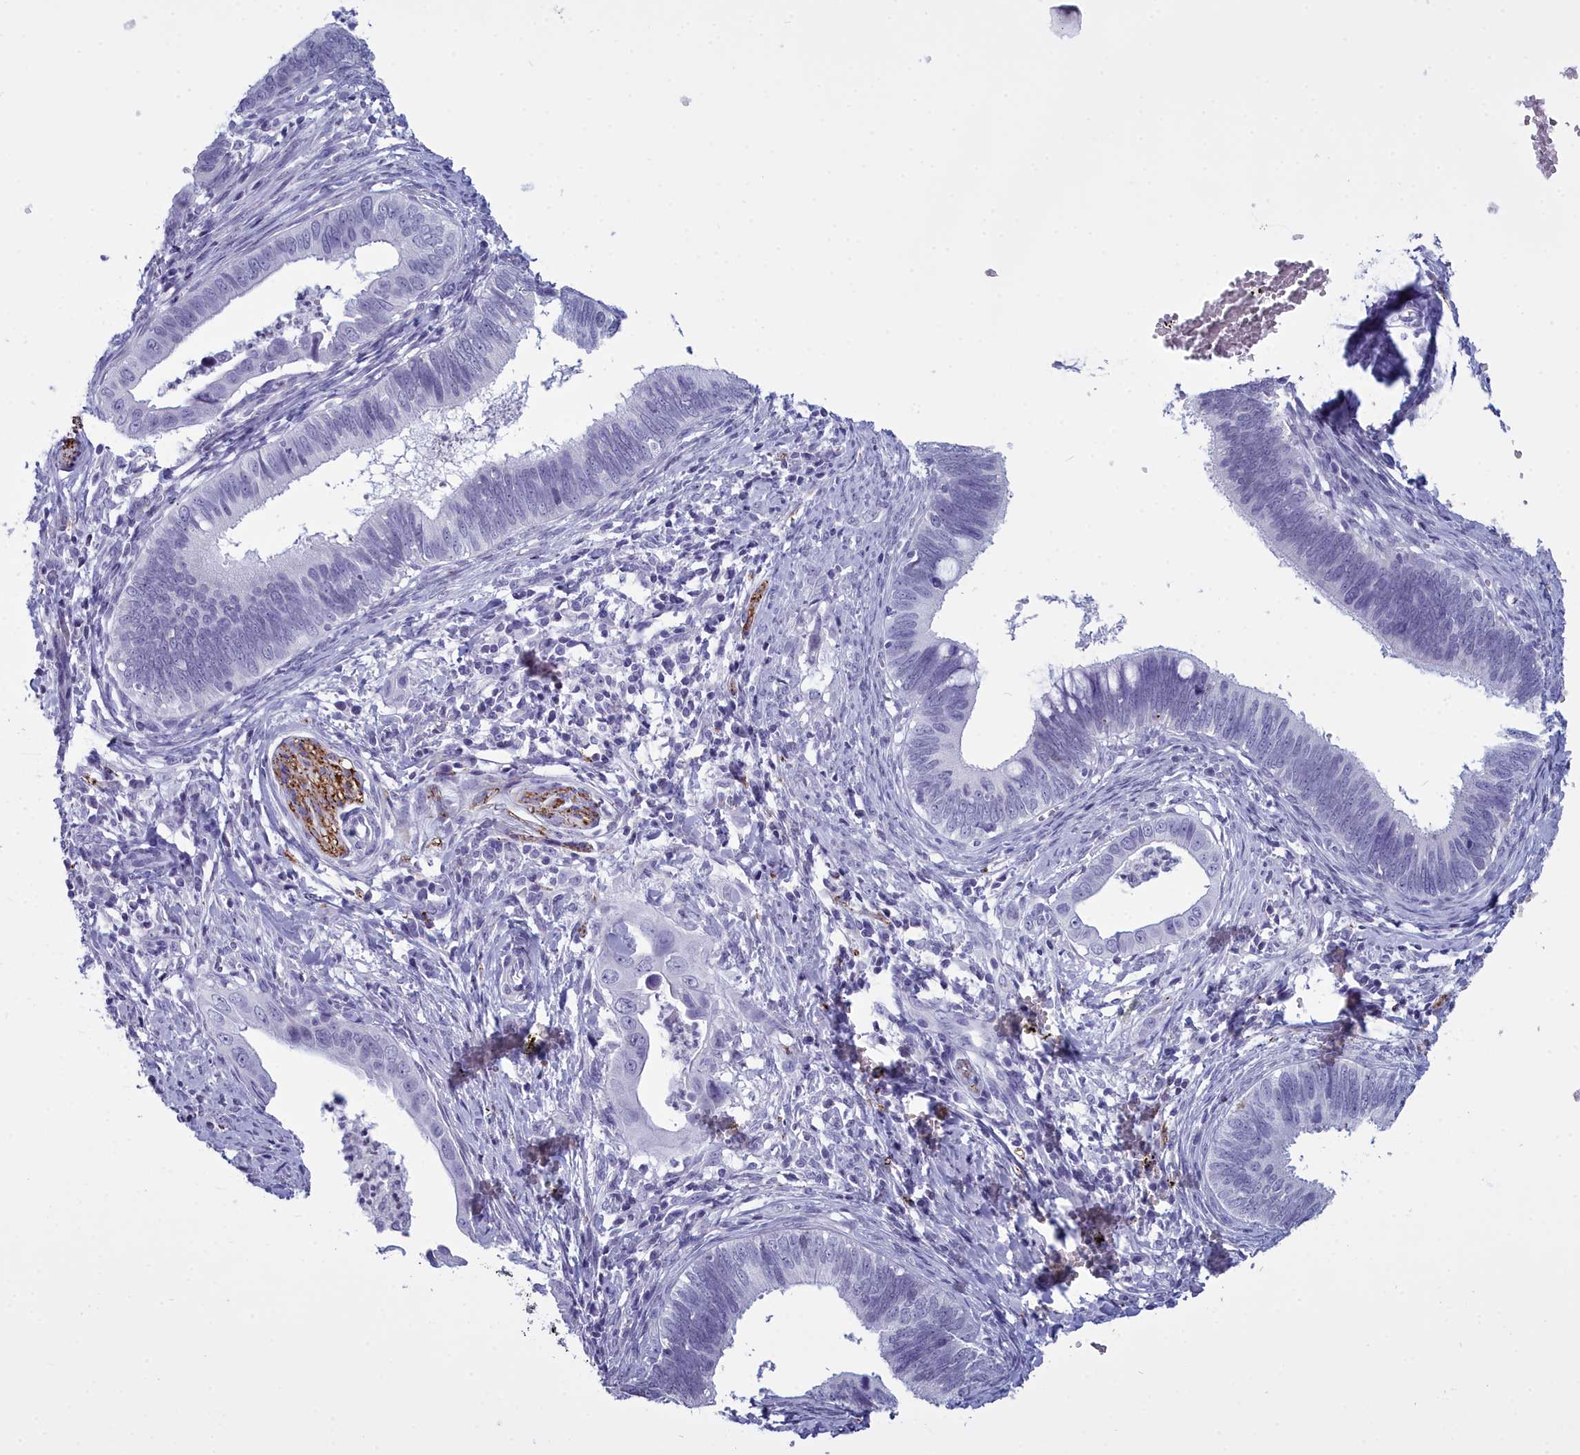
{"staining": {"intensity": "negative", "quantity": "none", "location": "none"}, "tissue": "cervical cancer", "cell_type": "Tumor cells", "image_type": "cancer", "snomed": [{"axis": "morphology", "description": "Adenocarcinoma, NOS"}, {"axis": "topography", "description": "Cervix"}], "caption": "Tumor cells are negative for protein expression in human cervical cancer.", "gene": "MAP6", "patient": {"sex": "female", "age": 42}}